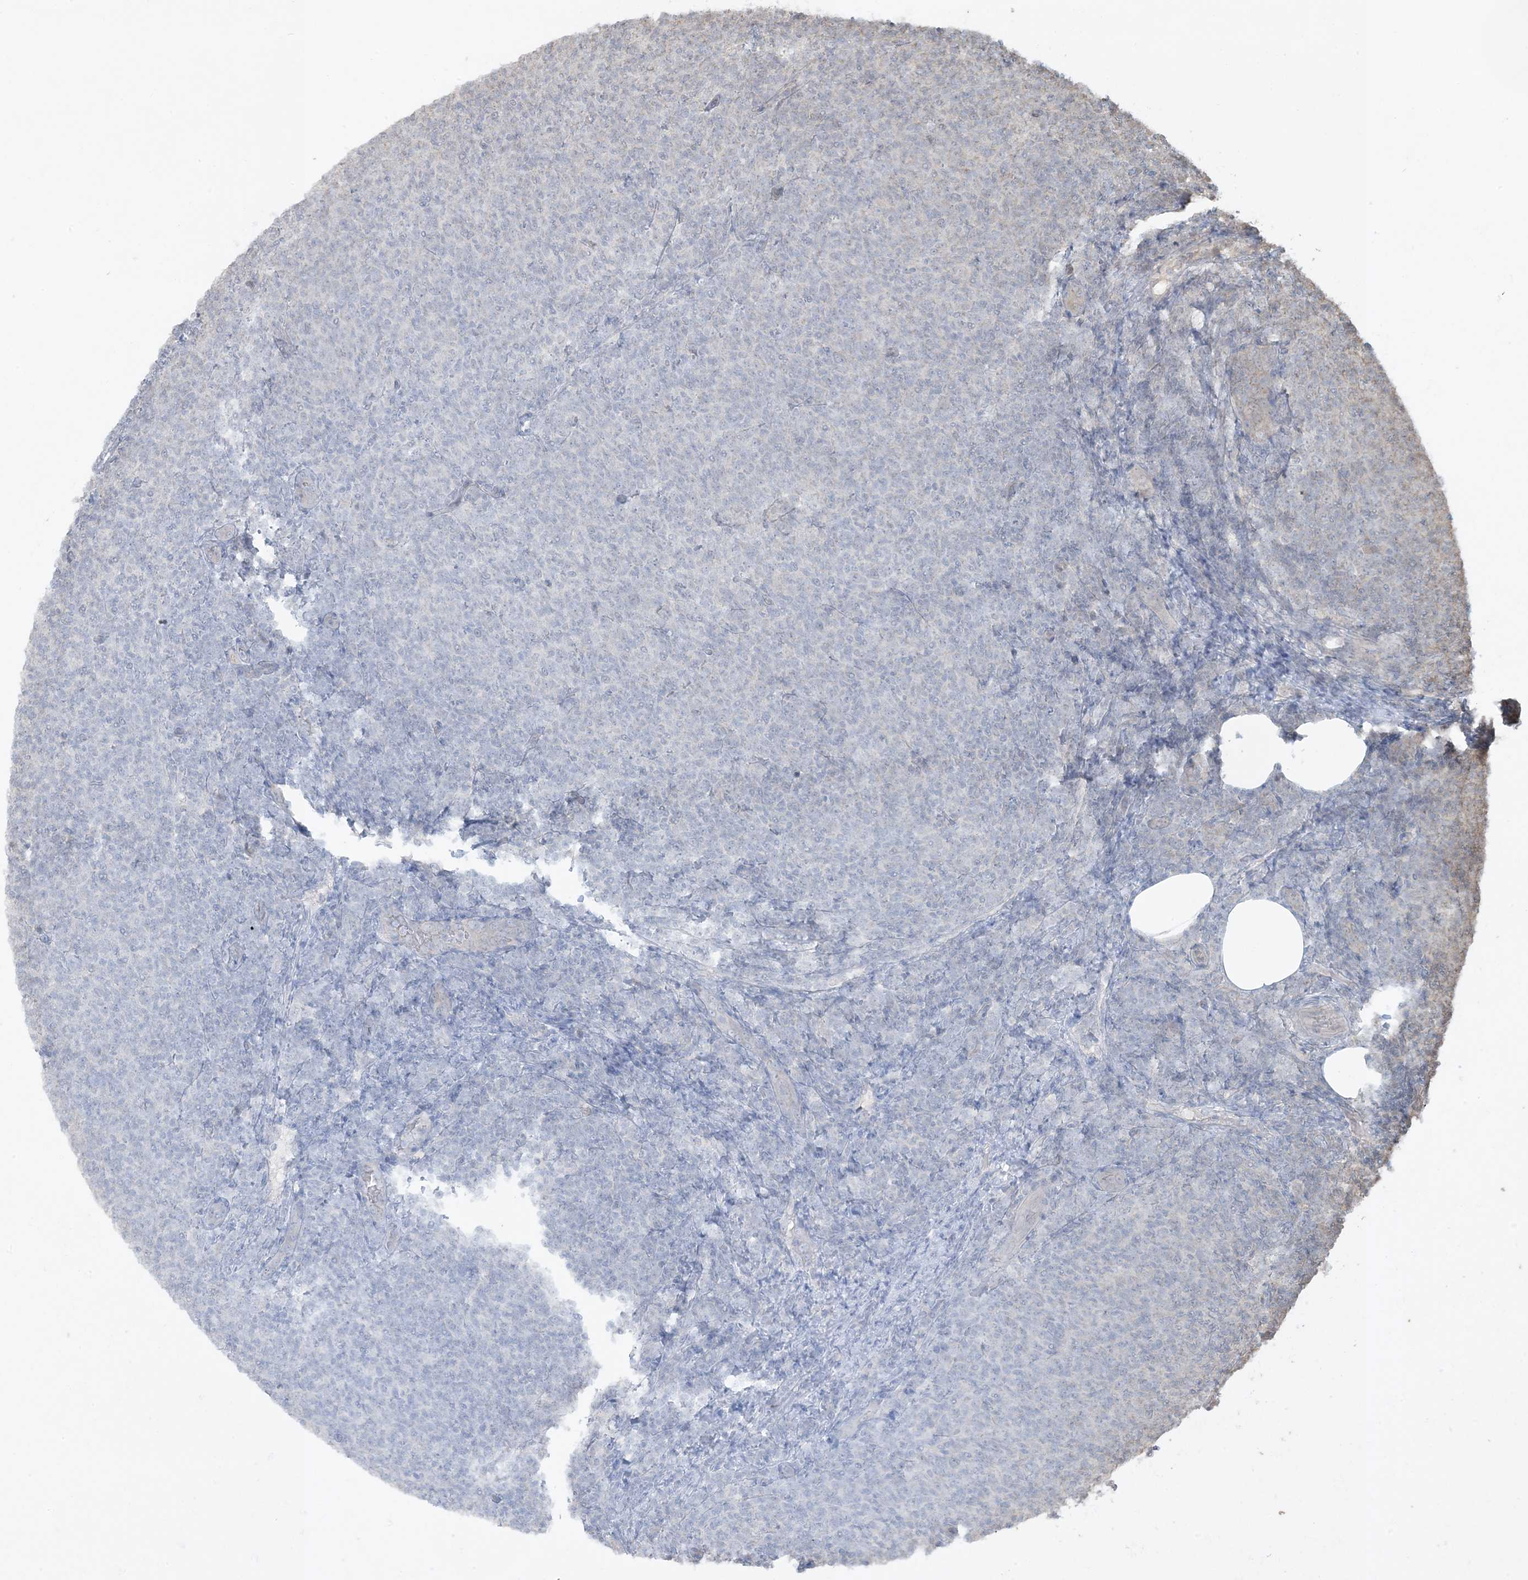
{"staining": {"intensity": "negative", "quantity": "none", "location": "none"}, "tissue": "lymphoma", "cell_type": "Tumor cells", "image_type": "cancer", "snomed": [{"axis": "morphology", "description": "Malignant lymphoma, non-Hodgkin's type, Low grade"}, {"axis": "topography", "description": "Lymph node"}], "caption": "An immunohistochemistry photomicrograph of lymphoma is shown. There is no staining in tumor cells of lymphoma.", "gene": "BCORL1", "patient": {"sex": "male", "age": 66}}